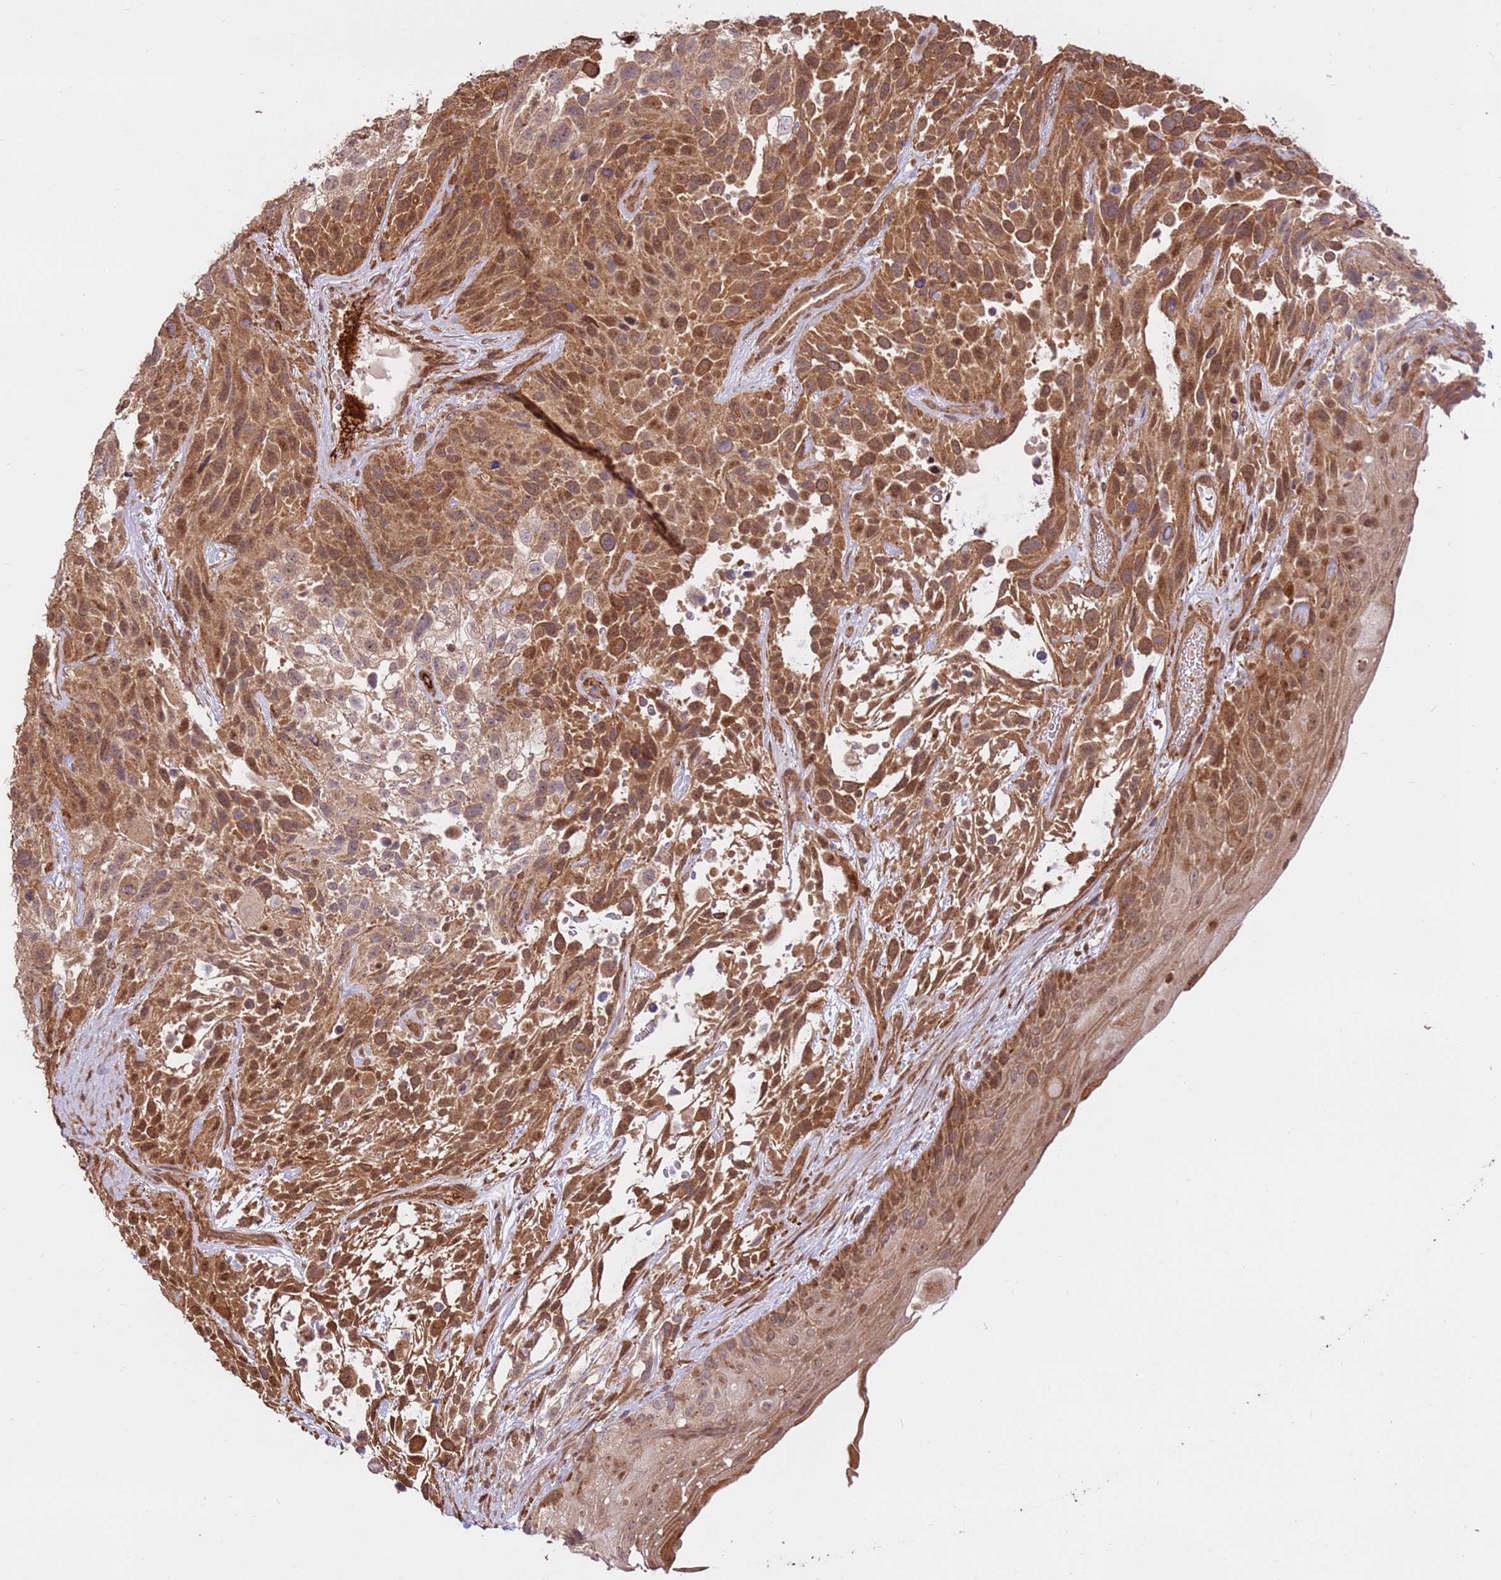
{"staining": {"intensity": "moderate", "quantity": ">75%", "location": "cytoplasmic/membranous,nuclear"}, "tissue": "urothelial cancer", "cell_type": "Tumor cells", "image_type": "cancer", "snomed": [{"axis": "morphology", "description": "Urothelial carcinoma, High grade"}, {"axis": "topography", "description": "Urinary bladder"}], "caption": "Protein analysis of high-grade urothelial carcinoma tissue exhibits moderate cytoplasmic/membranous and nuclear positivity in about >75% of tumor cells. The staining was performed using DAB to visualize the protein expression in brown, while the nuclei were stained in blue with hematoxylin (Magnification: 20x).", "gene": "CCDC112", "patient": {"sex": "female", "age": 70}}